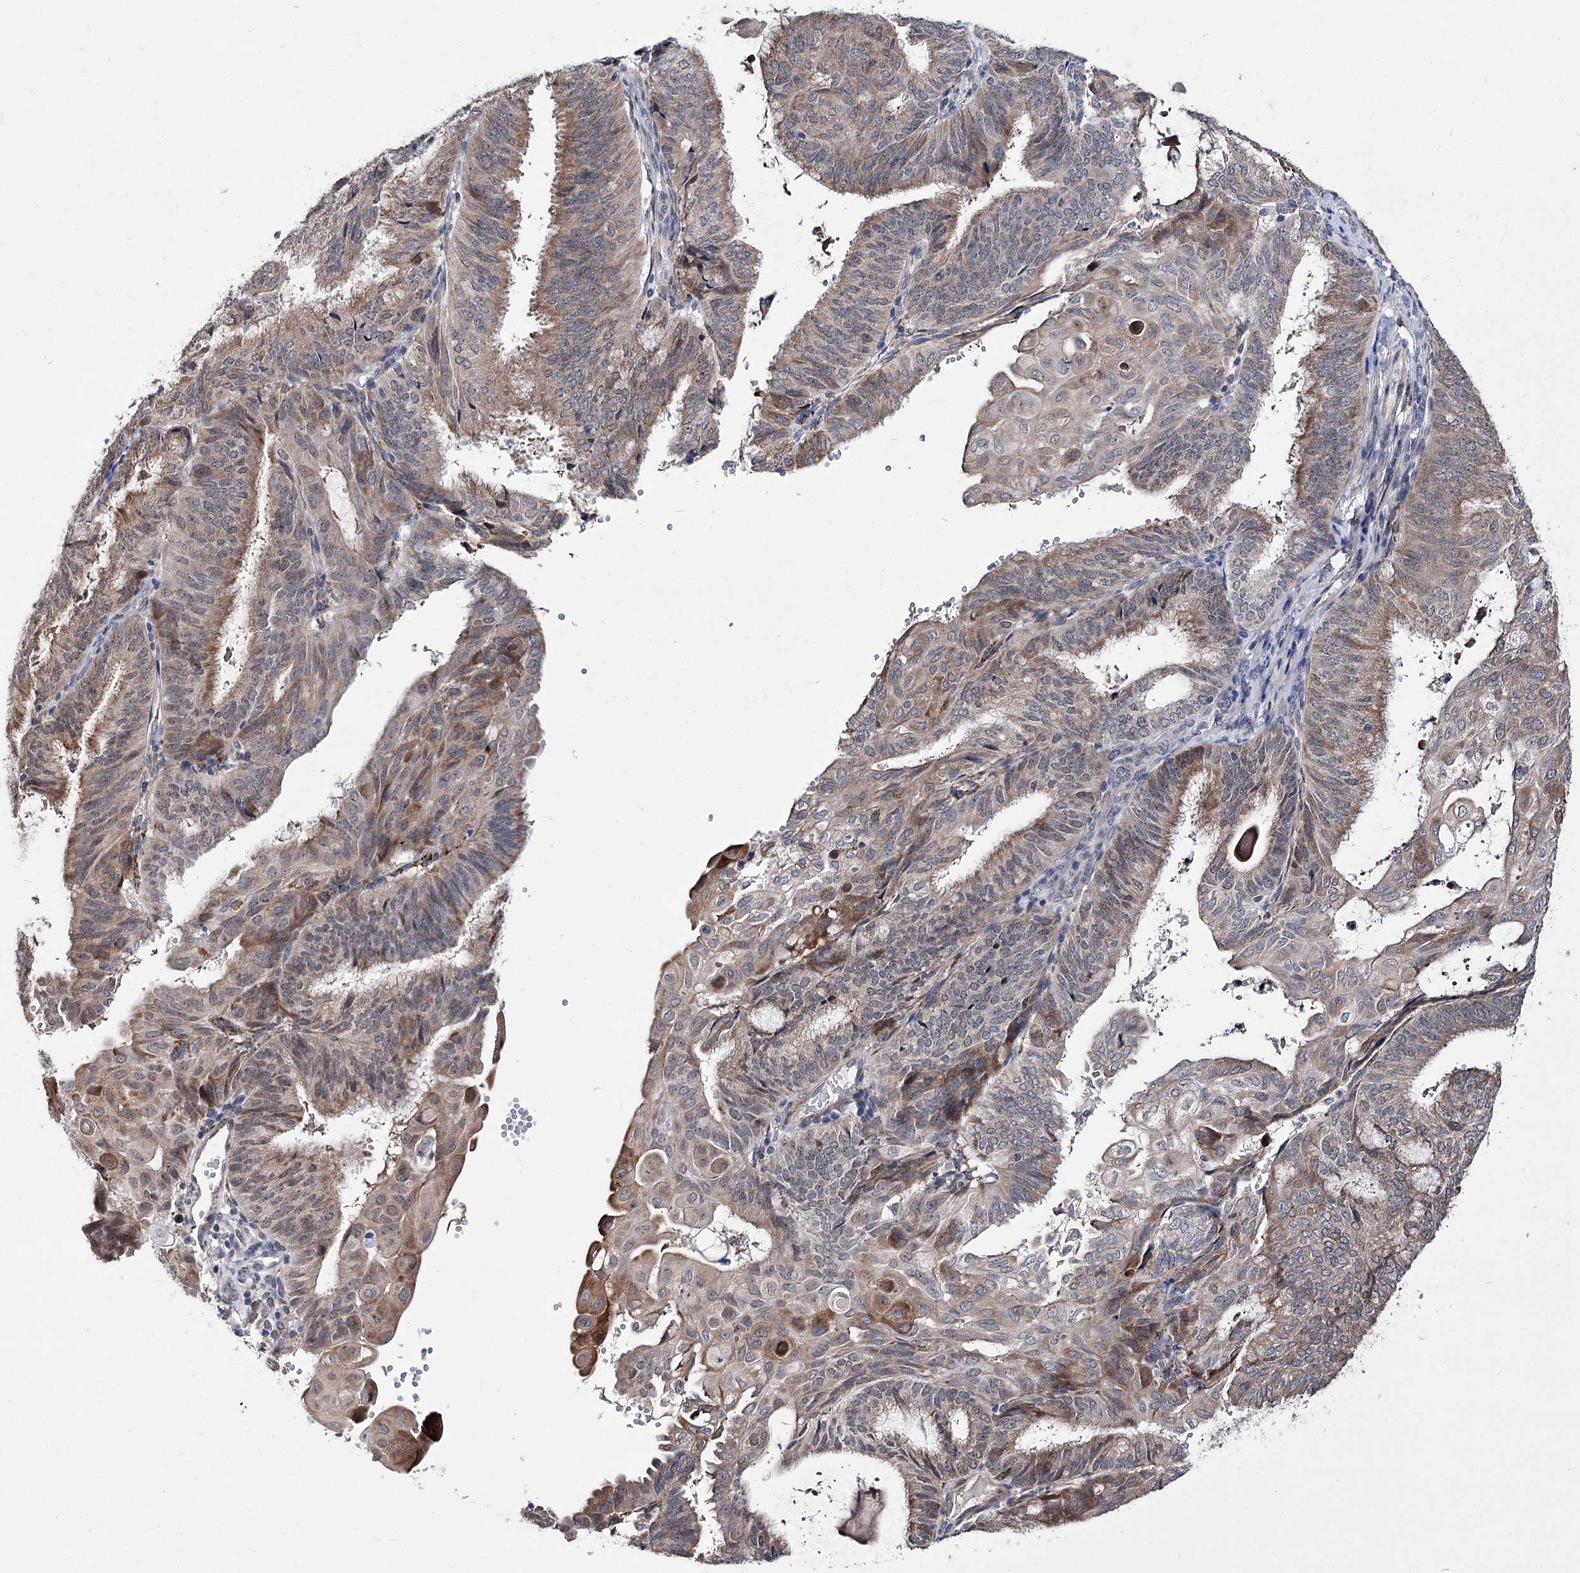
{"staining": {"intensity": "weak", "quantity": "25%-75%", "location": "cytoplasmic/membranous"}, "tissue": "endometrial cancer", "cell_type": "Tumor cells", "image_type": "cancer", "snomed": [{"axis": "morphology", "description": "Adenocarcinoma, NOS"}, {"axis": "topography", "description": "Endometrium"}], "caption": "Endometrial cancer (adenocarcinoma) tissue exhibits weak cytoplasmic/membranous positivity in approximately 25%-75% of tumor cells The staining is performed using DAB brown chromogen to label protein expression. The nuclei are counter-stained blue using hematoxylin.", "gene": "PPRC1", "patient": {"sex": "female", "age": 49}}